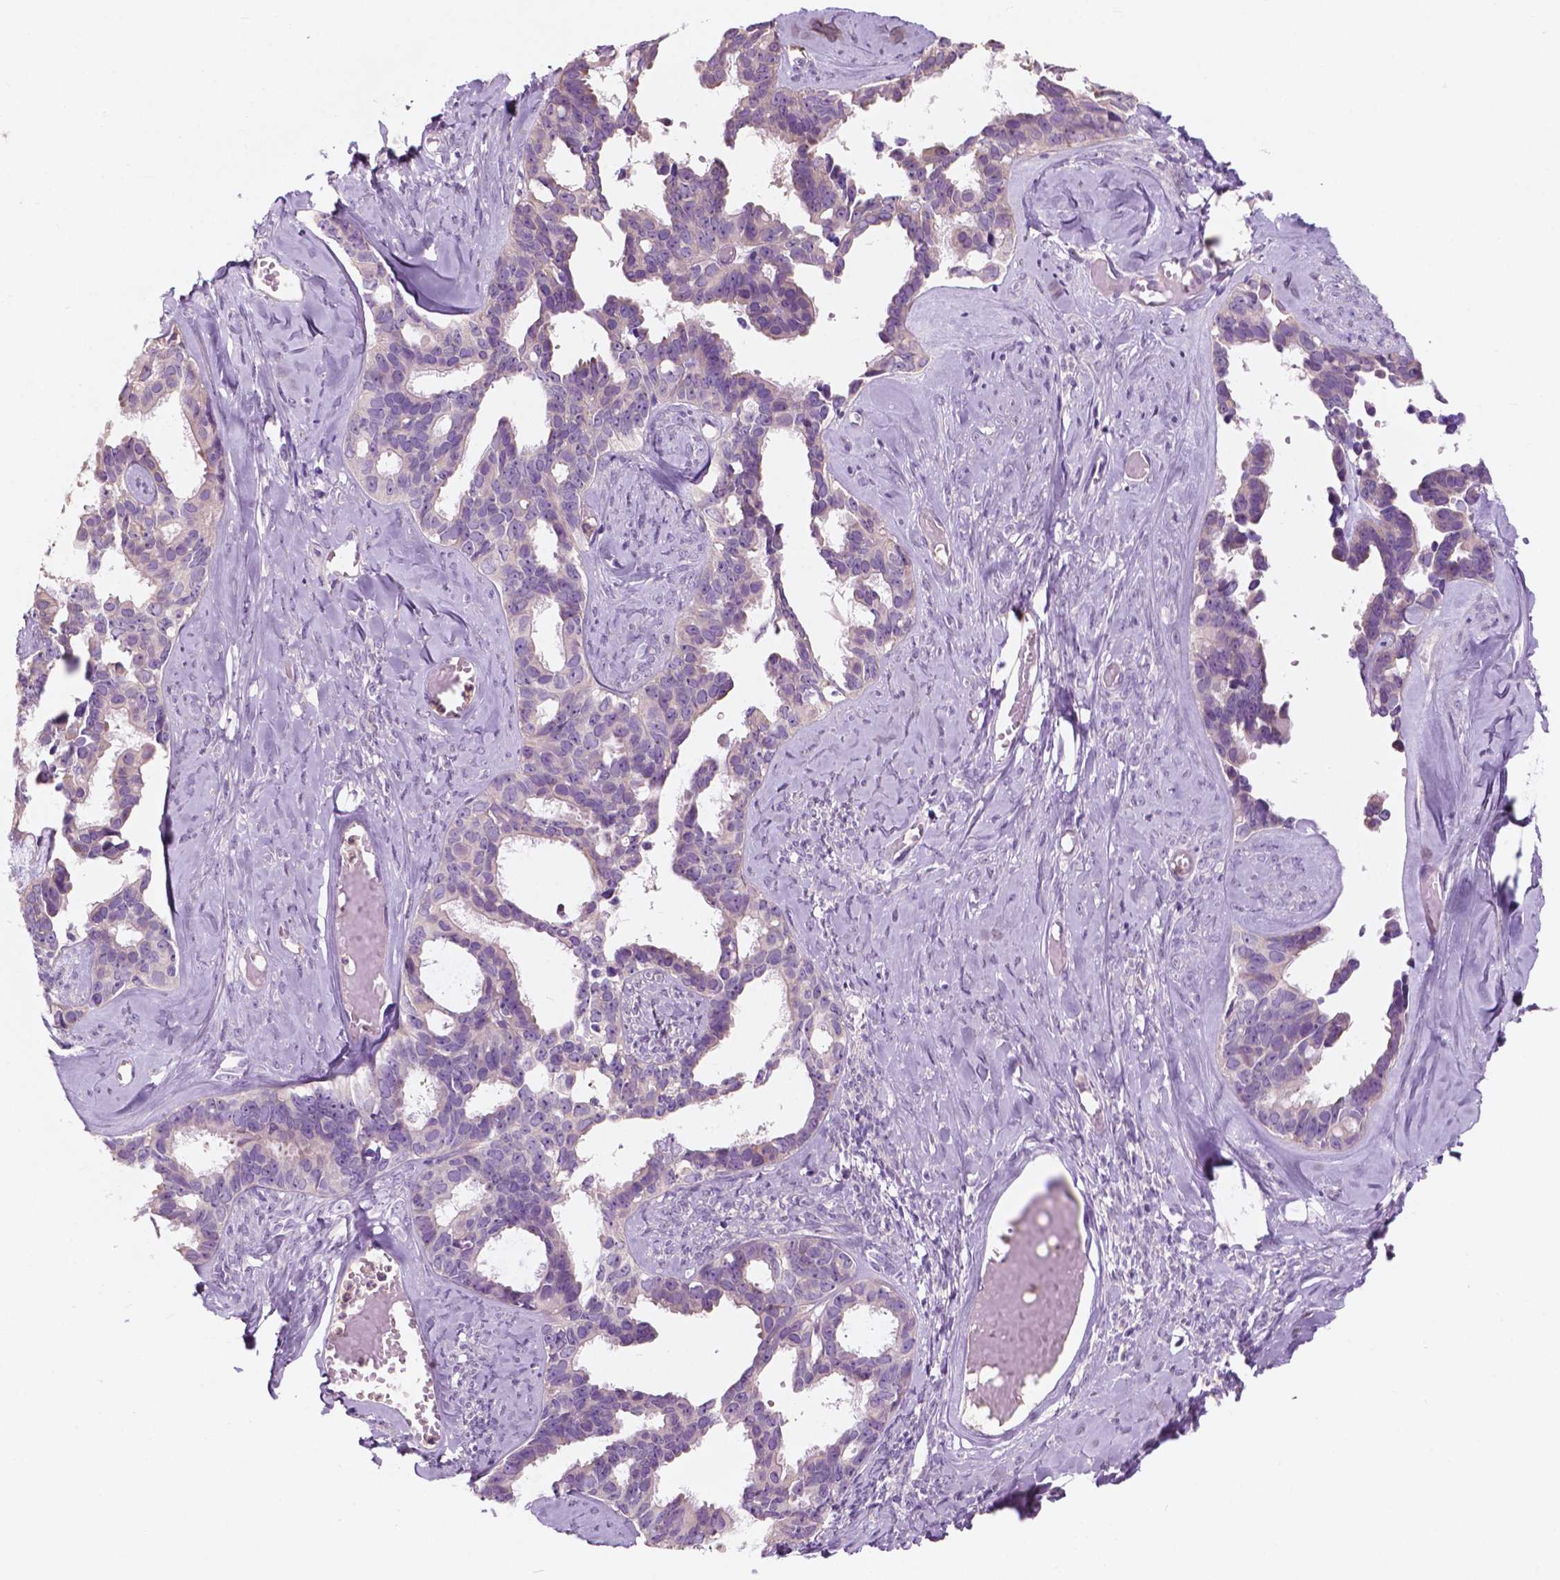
{"staining": {"intensity": "weak", "quantity": "<25%", "location": "cytoplasmic/membranous"}, "tissue": "ovarian cancer", "cell_type": "Tumor cells", "image_type": "cancer", "snomed": [{"axis": "morphology", "description": "Cystadenocarcinoma, serous, NOS"}, {"axis": "topography", "description": "Ovary"}], "caption": "A photomicrograph of human ovarian serous cystadenocarcinoma is negative for staining in tumor cells.", "gene": "SEMA4A", "patient": {"sex": "female", "age": 69}}